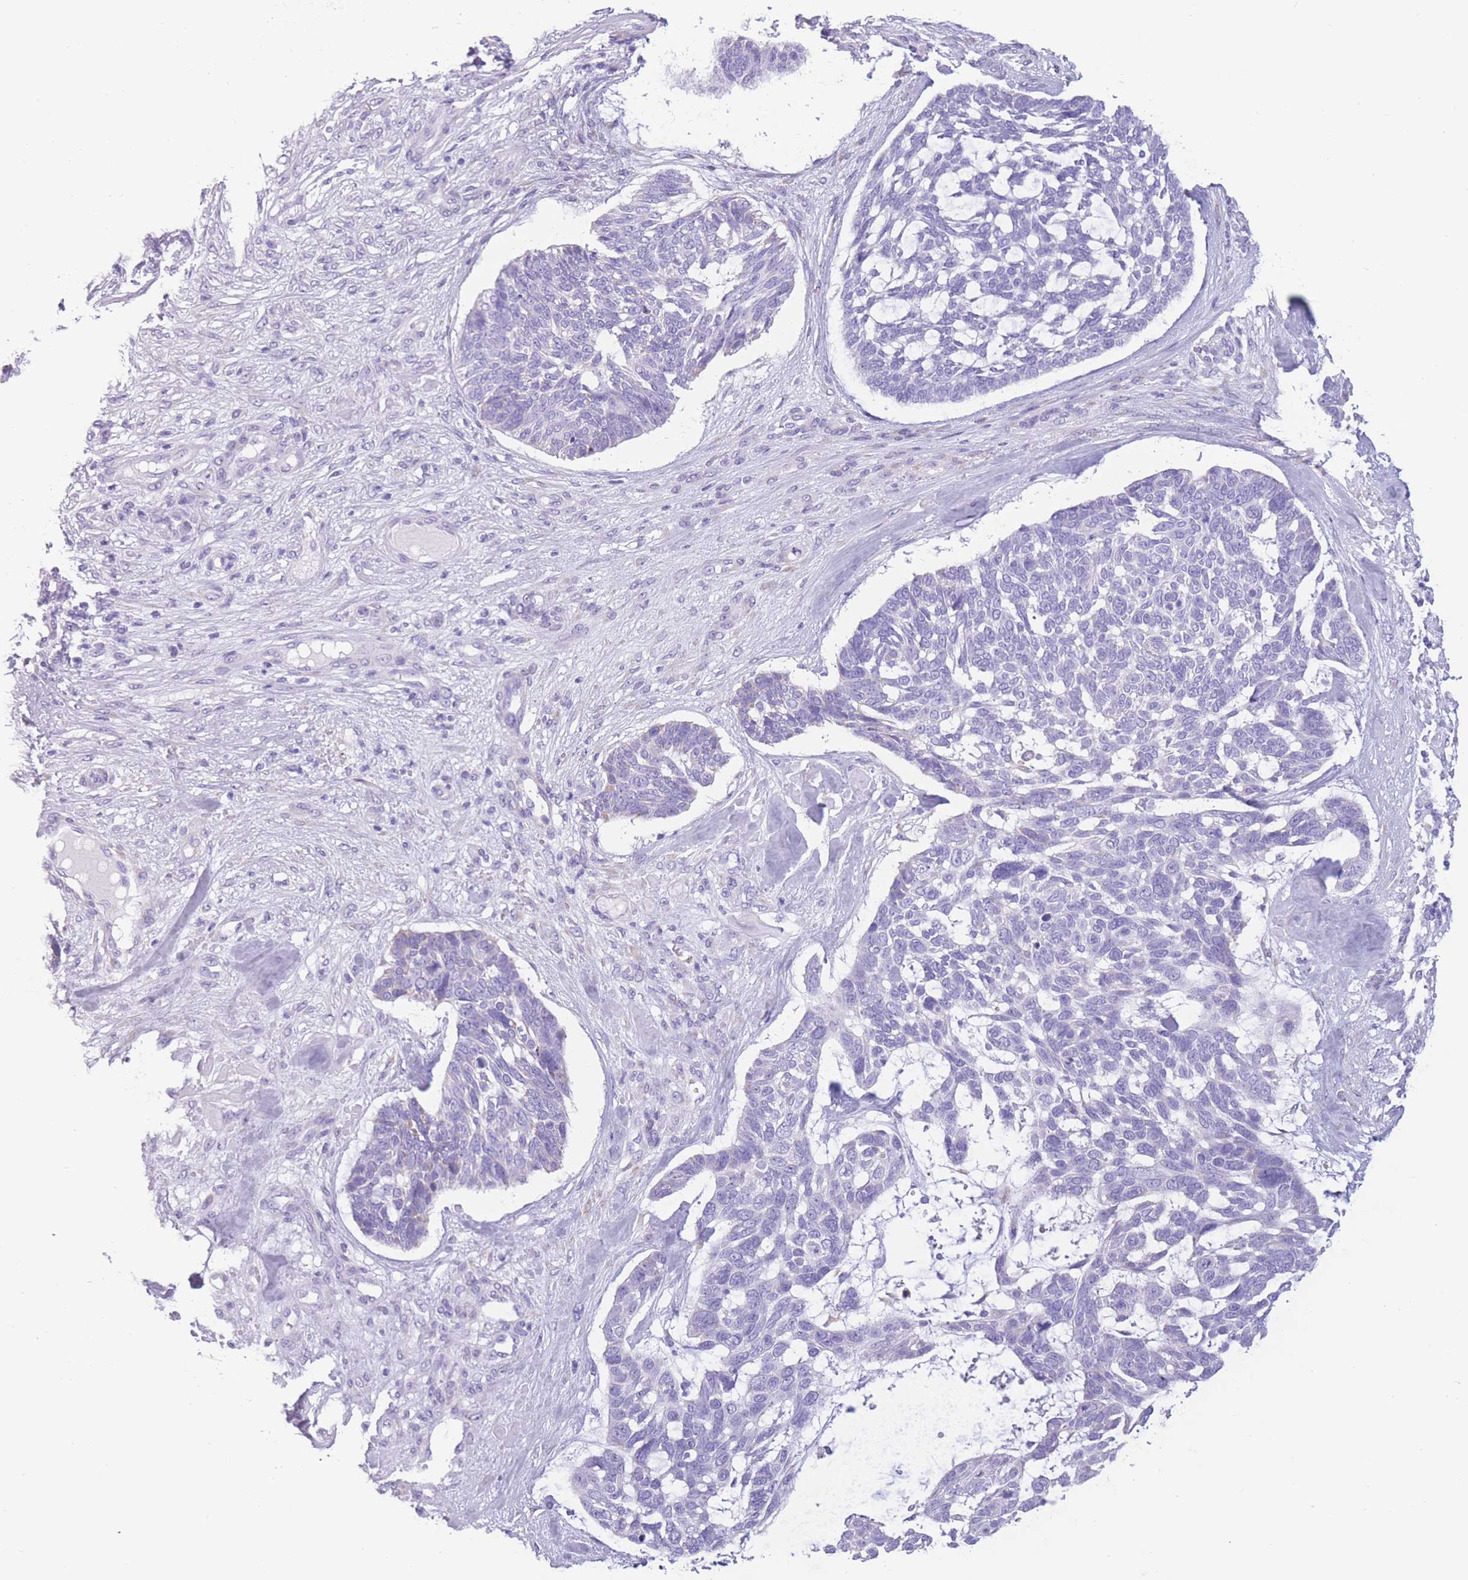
{"staining": {"intensity": "negative", "quantity": "none", "location": "none"}, "tissue": "skin cancer", "cell_type": "Tumor cells", "image_type": "cancer", "snomed": [{"axis": "morphology", "description": "Basal cell carcinoma"}, {"axis": "topography", "description": "Skin"}], "caption": "Immunohistochemistry (IHC) histopathology image of neoplastic tissue: skin cancer stained with DAB (3,3'-diaminobenzidine) shows no significant protein staining in tumor cells. (DAB immunohistochemistry (IHC) with hematoxylin counter stain).", "gene": "COL27A1", "patient": {"sex": "male", "age": 88}}